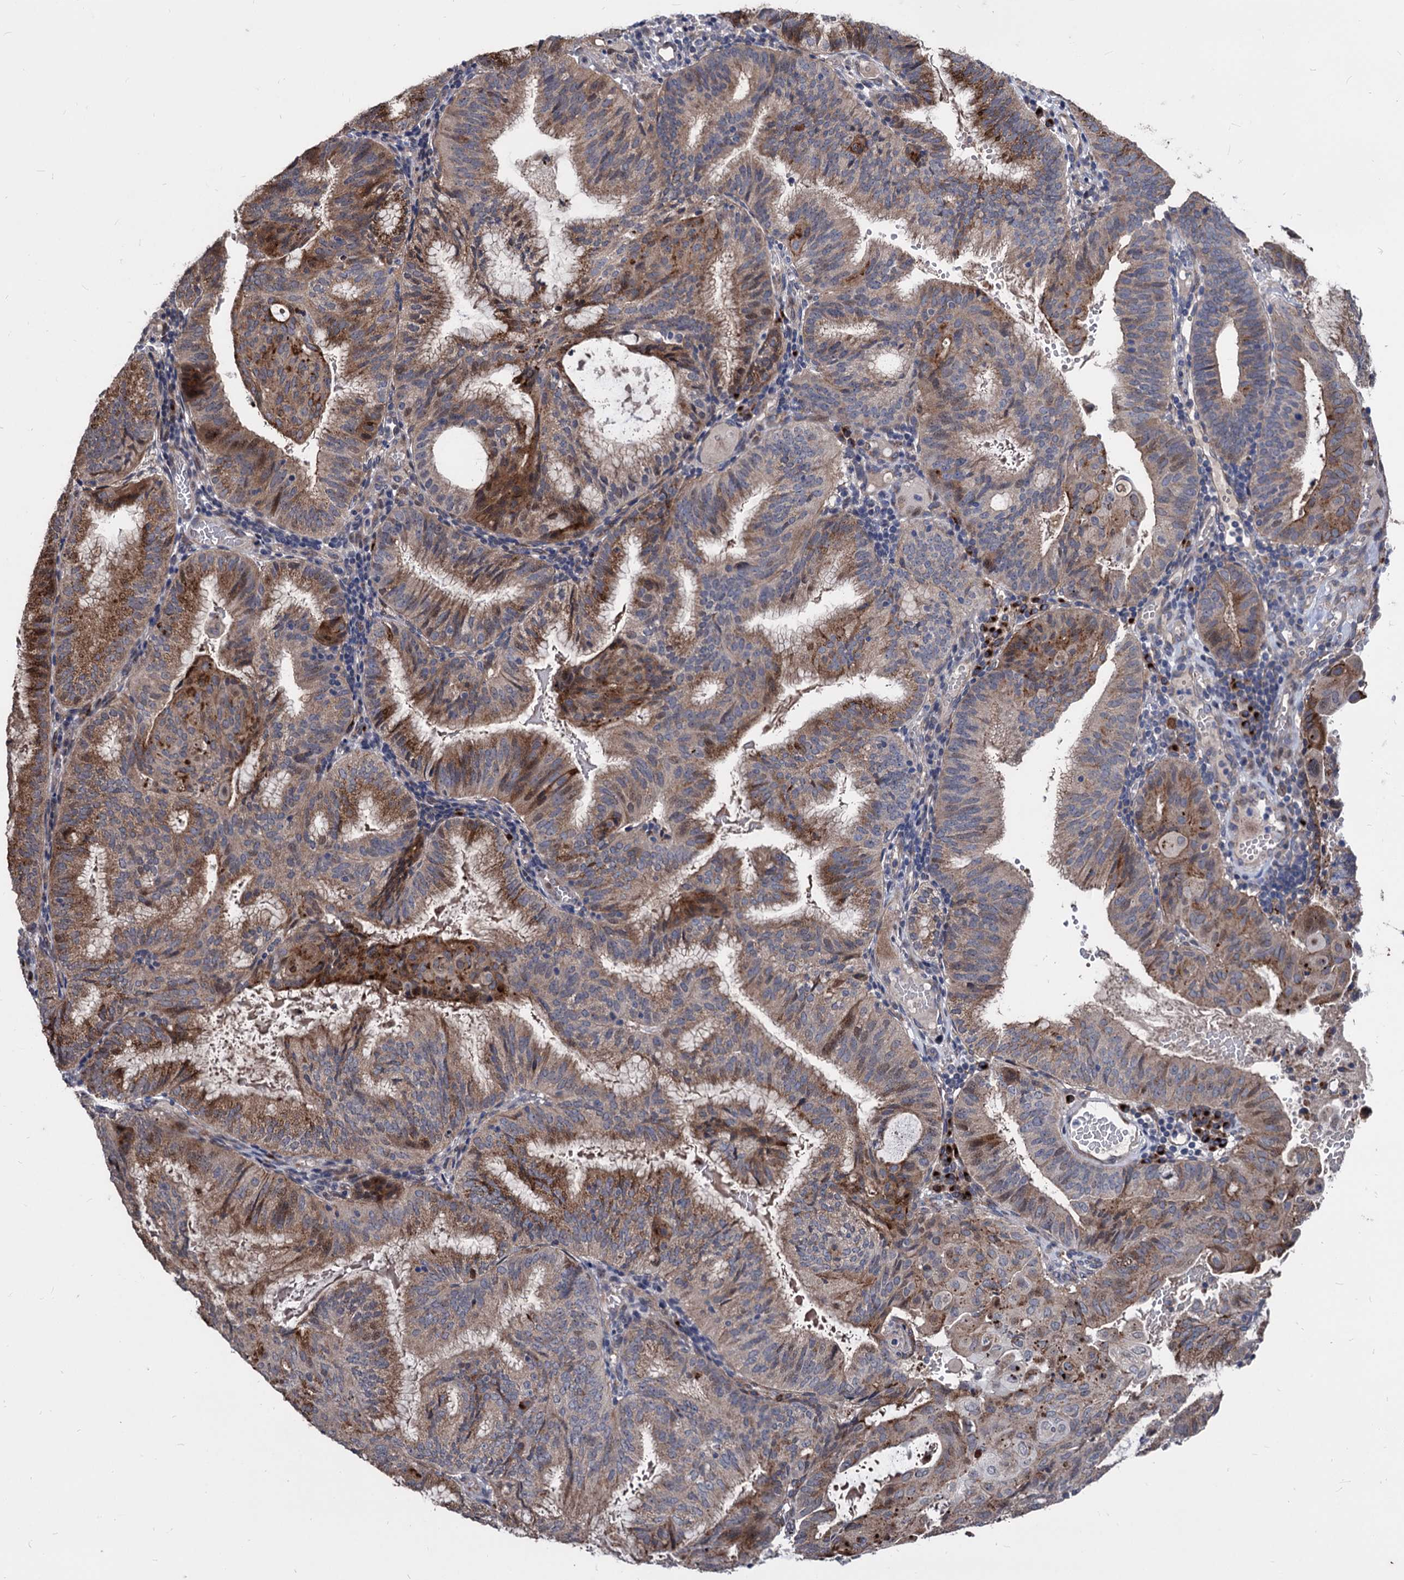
{"staining": {"intensity": "moderate", "quantity": "25%-75%", "location": "cytoplasmic/membranous"}, "tissue": "endometrial cancer", "cell_type": "Tumor cells", "image_type": "cancer", "snomed": [{"axis": "morphology", "description": "Adenocarcinoma, NOS"}, {"axis": "topography", "description": "Endometrium"}], "caption": "A micrograph of human endometrial adenocarcinoma stained for a protein demonstrates moderate cytoplasmic/membranous brown staining in tumor cells.", "gene": "SMAGP", "patient": {"sex": "female", "age": 49}}